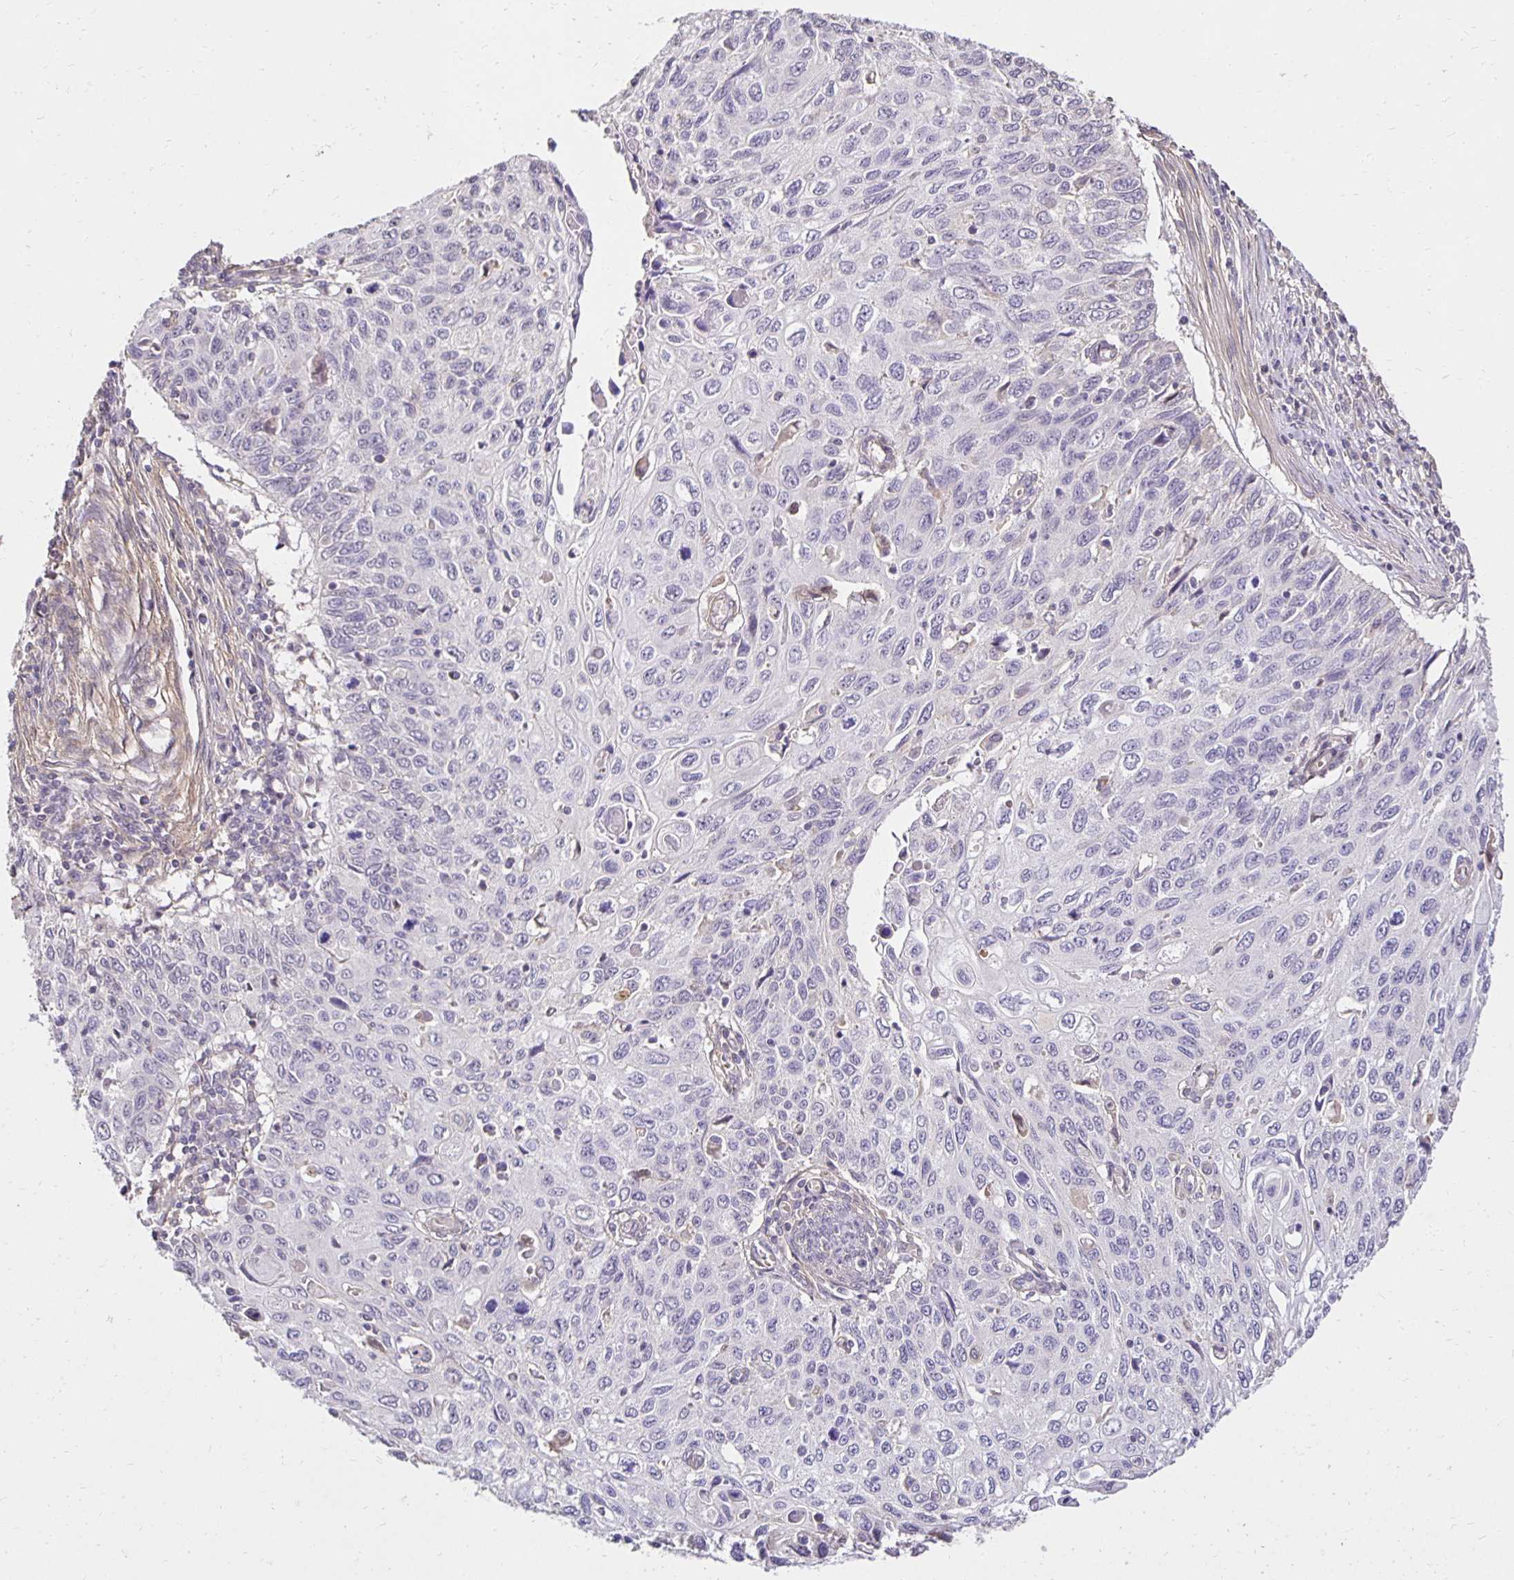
{"staining": {"intensity": "negative", "quantity": "none", "location": "none"}, "tissue": "cervical cancer", "cell_type": "Tumor cells", "image_type": "cancer", "snomed": [{"axis": "morphology", "description": "Squamous cell carcinoma, NOS"}, {"axis": "topography", "description": "Cervix"}], "caption": "Tumor cells show no significant staining in cervical cancer (squamous cell carcinoma).", "gene": "PNPLA3", "patient": {"sex": "female", "age": 70}}